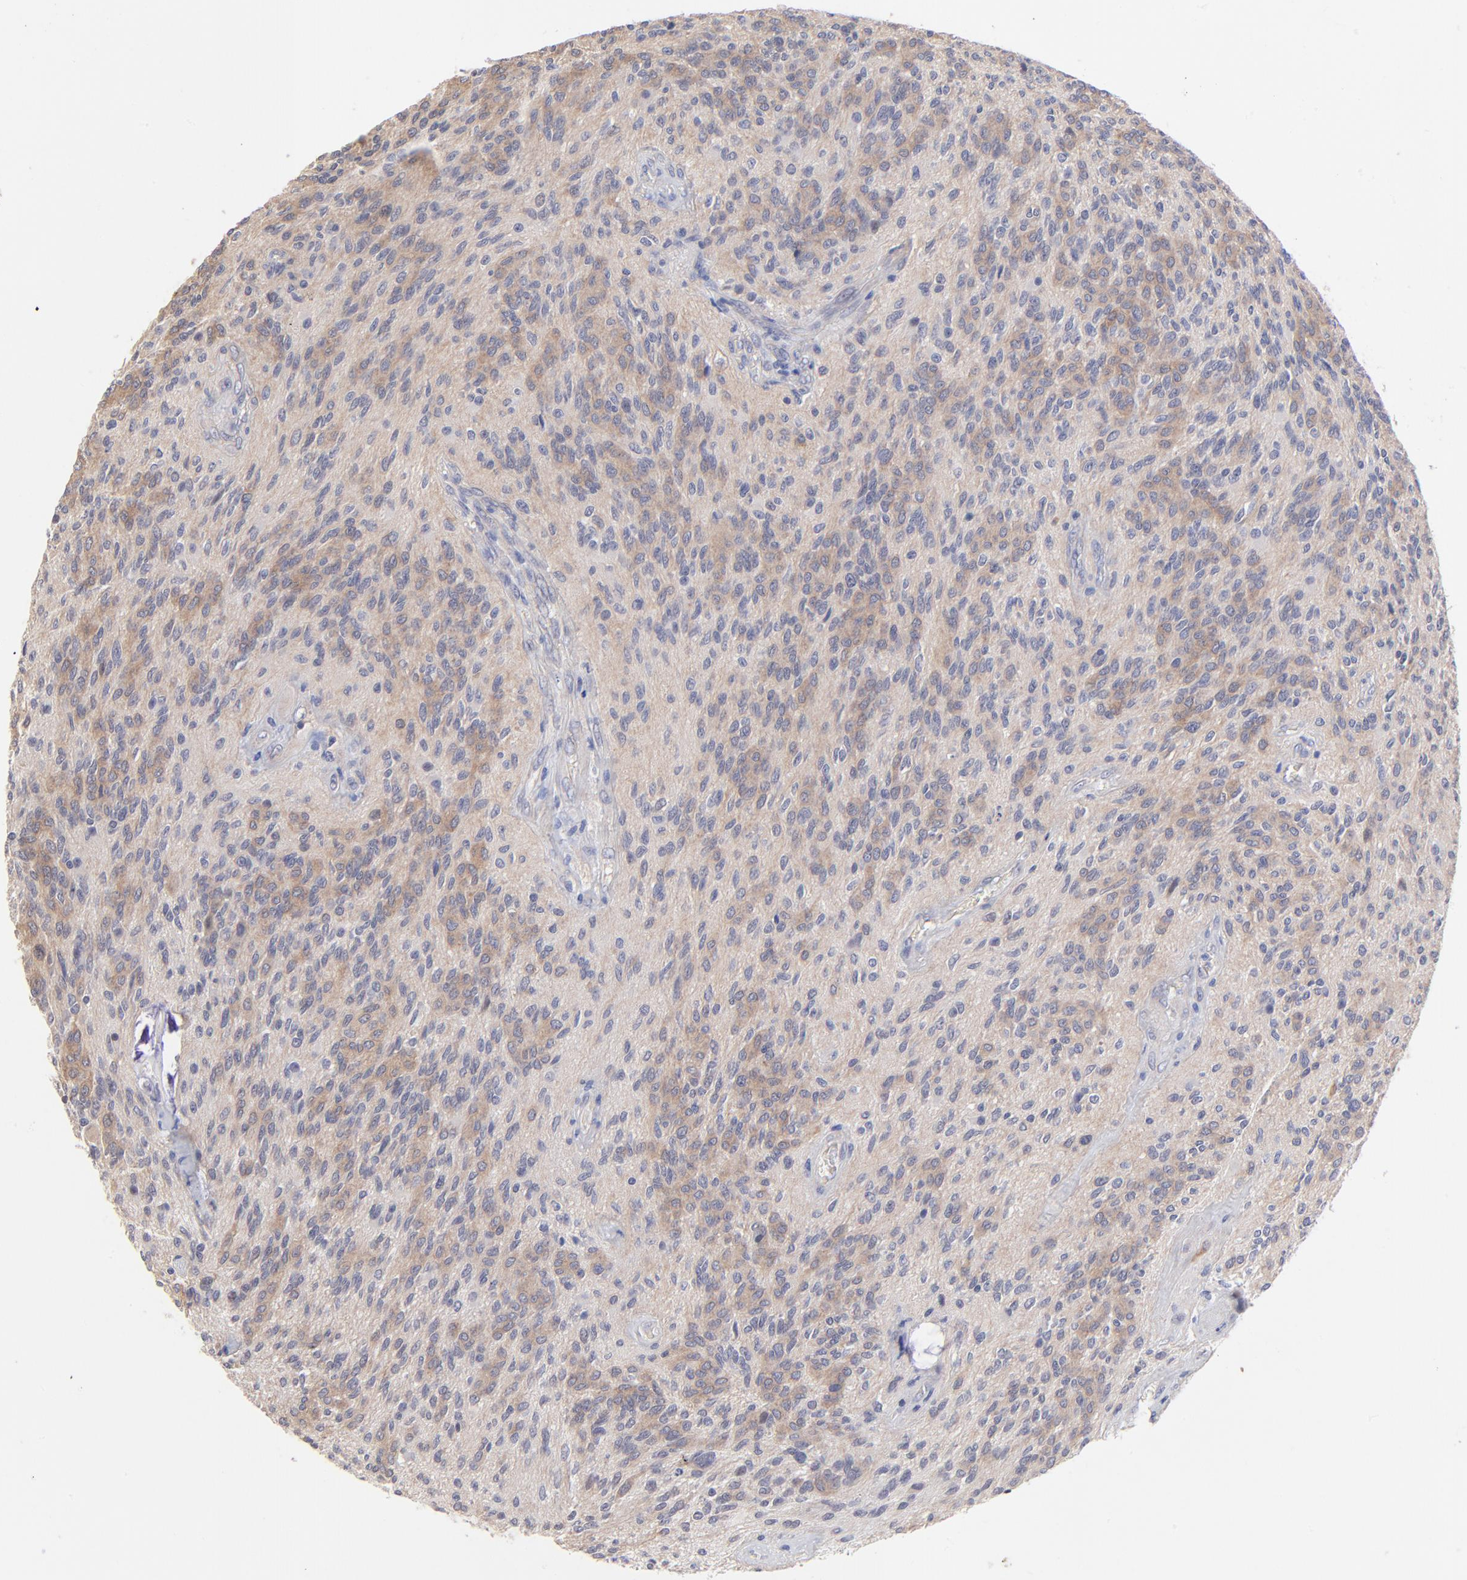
{"staining": {"intensity": "weak", "quantity": "25%-75%", "location": "cytoplasmic/membranous"}, "tissue": "glioma", "cell_type": "Tumor cells", "image_type": "cancer", "snomed": [{"axis": "morphology", "description": "Glioma, malignant, Low grade"}, {"axis": "topography", "description": "Brain"}], "caption": "This histopathology image shows malignant glioma (low-grade) stained with immunohistochemistry (IHC) to label a protein in brown. The cytoplasmic/membranous of tumor cells show weak positivity for the protein. Nuclei are counter-stained blue.", "gene": "FBXO8", "patient": {"sex": "female", "age": 15}}